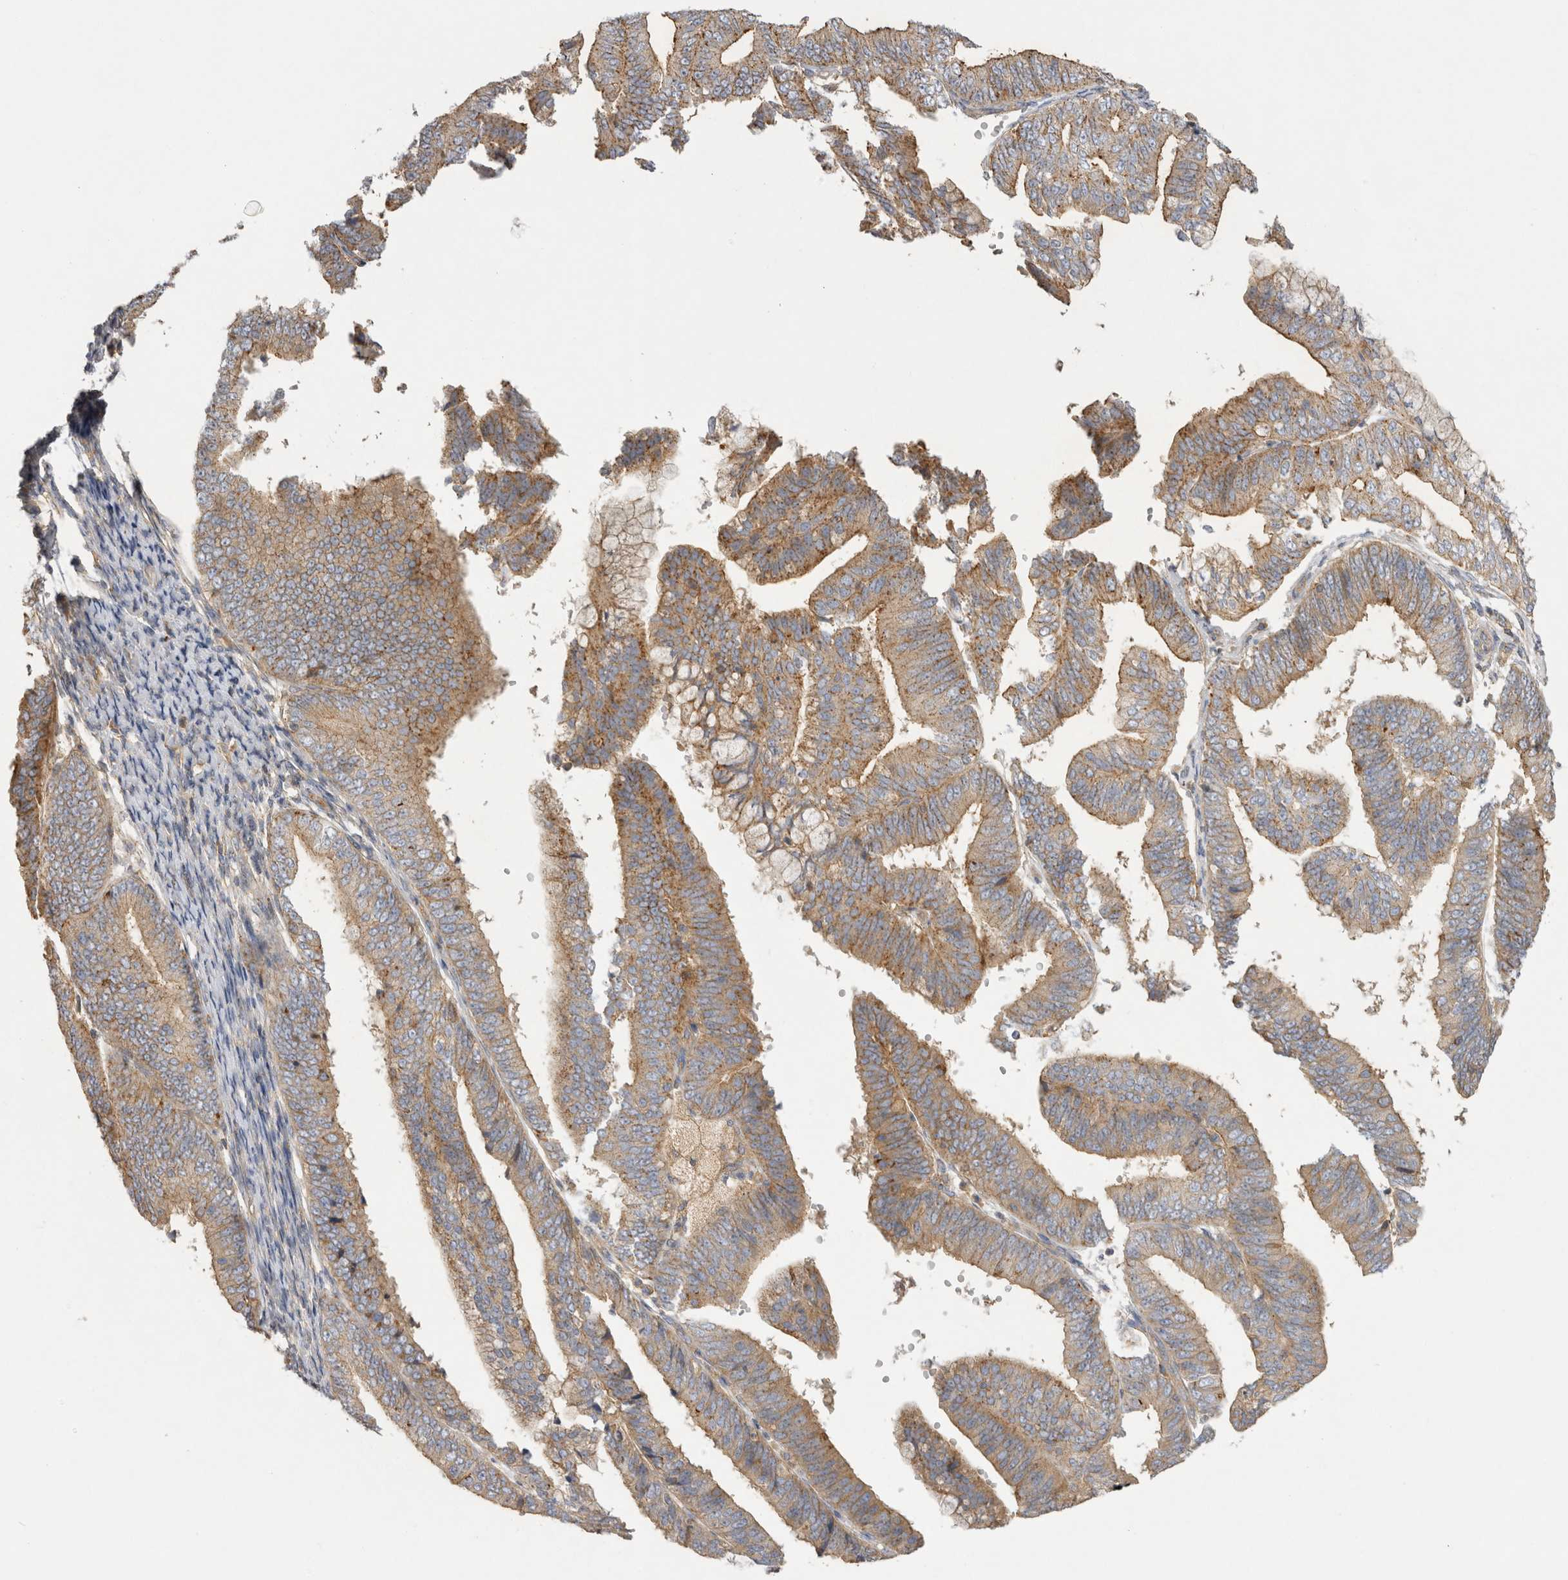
{"staining": {"intensity": "moderate", "quantity": ">75%", "location": "cytoplasmic/membranous"}, "tissue": "endometrial cancer", "cell_type": "Tumor cells", "image_type": "cancer", "snomed": [{"axis": "morphology", "description": "Adenocarcinoma, NOS"}, {"axis": "topography", "description": "Endometrium"}], "caption": "Moderate cytoplasmic/membranous staining is appreciated in approximately >75% of tumor cells in endometrial cancer (adenocarcinoma).", "gene": "CHMP6", "patient": {"sex": "female", "age": 63}}